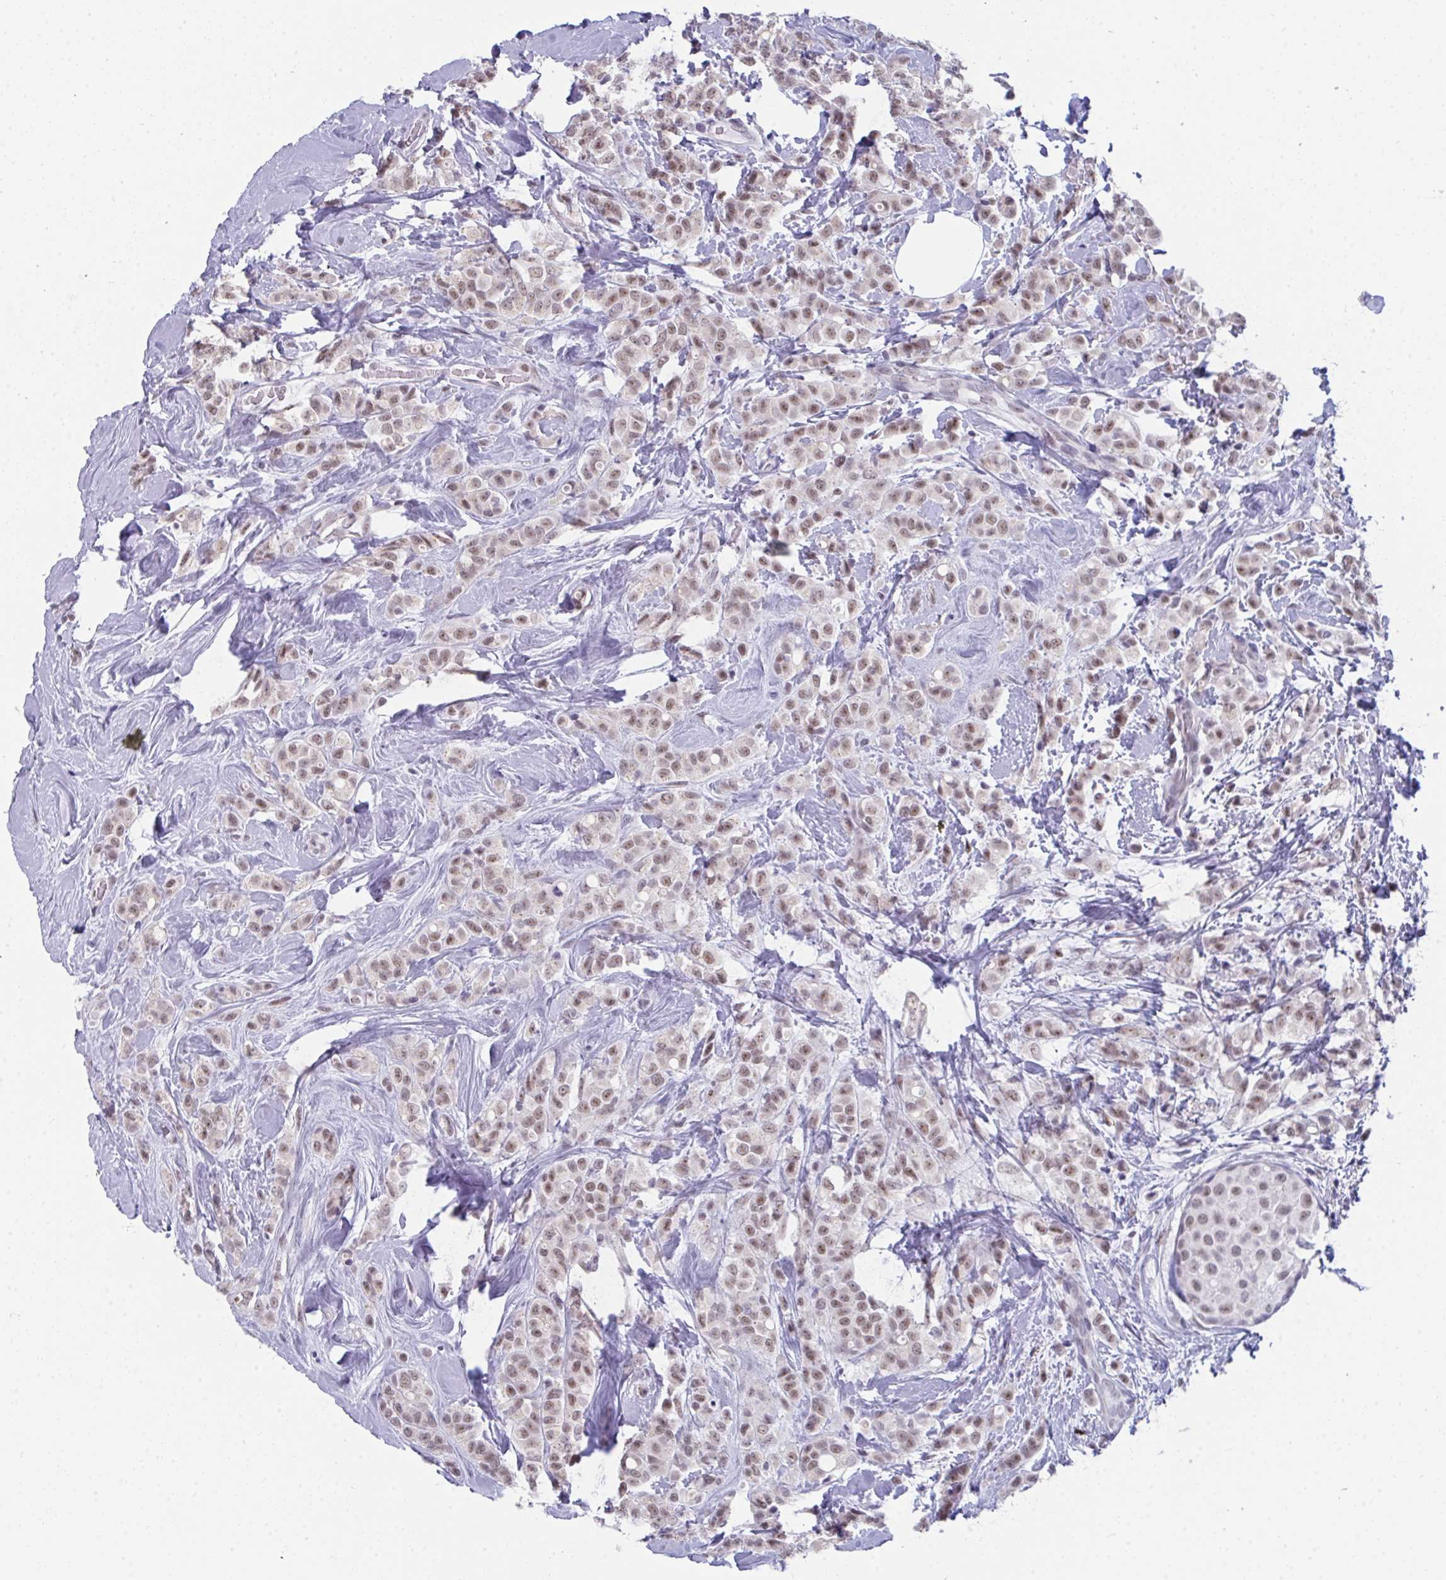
{"staining": {"intensity": "moderate", "quantity": ">75%", "location": "nuclear"}, "tissue": "breast cancer", "cell_type": "Tumor cells", "image_type": "cancer", "snomed": [{"axis": "morphology", "description": "Lobular carcinoma"}, {"axis": "topography", "description": "Breast"}], "caption": "A brown stain labels moderate nuclear staining of a protein in breast cancer (lobular carcinoma) tumor cells.", "gene": "CDK13", "patient": {"sex": "female", "age": 68}}